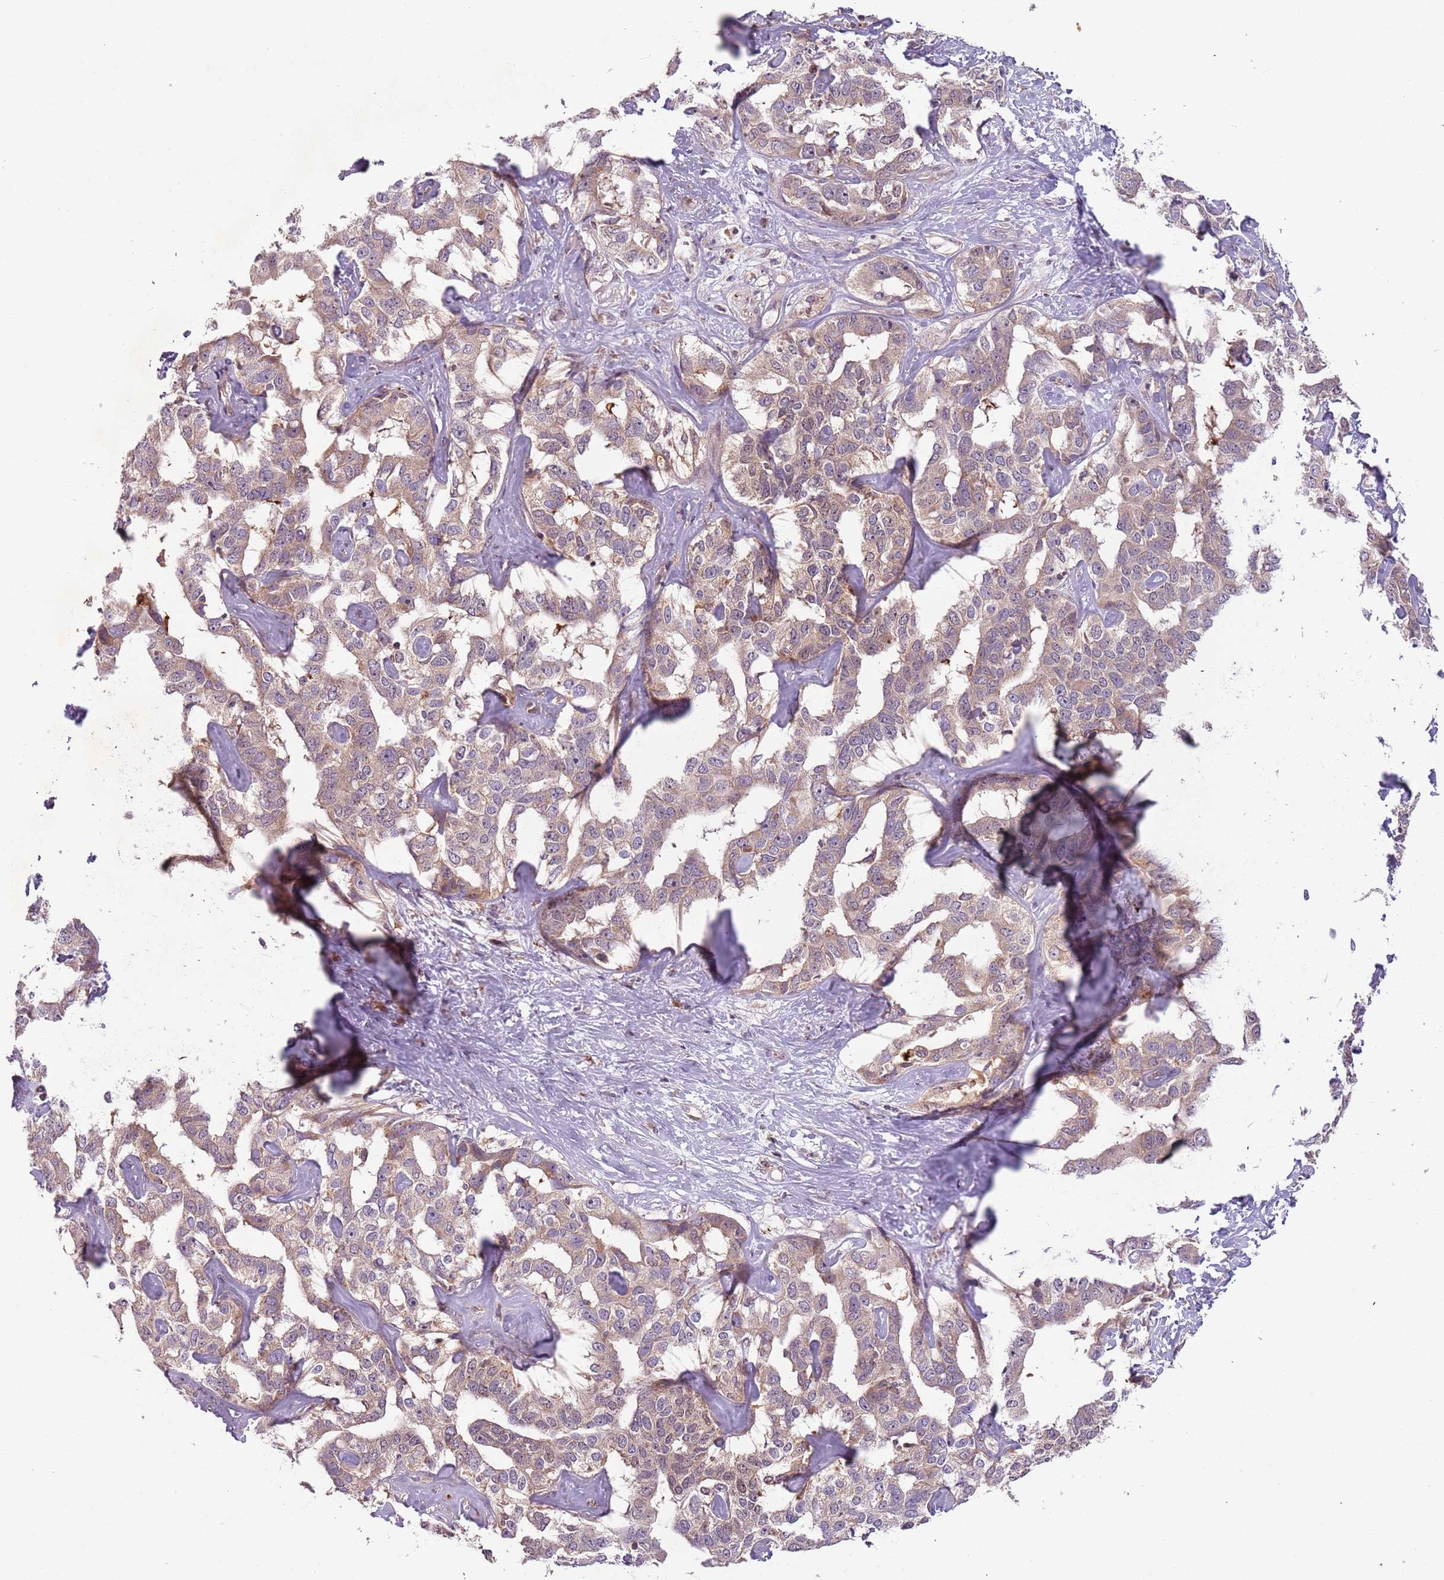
{"staining": {"intensity": "weak", "quantity": "25%-75%", "location": "cytoplasmic/membranous,nuclear"}, "tissue": "liver cancer", "cell_type": "Tumor cells", "image_type": "cancer", "snomed": [{"axis": "morphology", "description": "Cholangiocarcinoma"}, {"axis": "topography", "description": "Liver"}], "caption": "IHC image of neoplastic tissue: cholangiocarcinoma (liver) stained using immunohistochemistry reveals low levels of weak protein expression localized specifically in the cytoplasmic/membranous and nuclear of tumor cells, appearing as a cytoplasmic/membranous and nuclear brown color.", "gene": "FECH", "patient": {"sex": "male", "age": 59}}